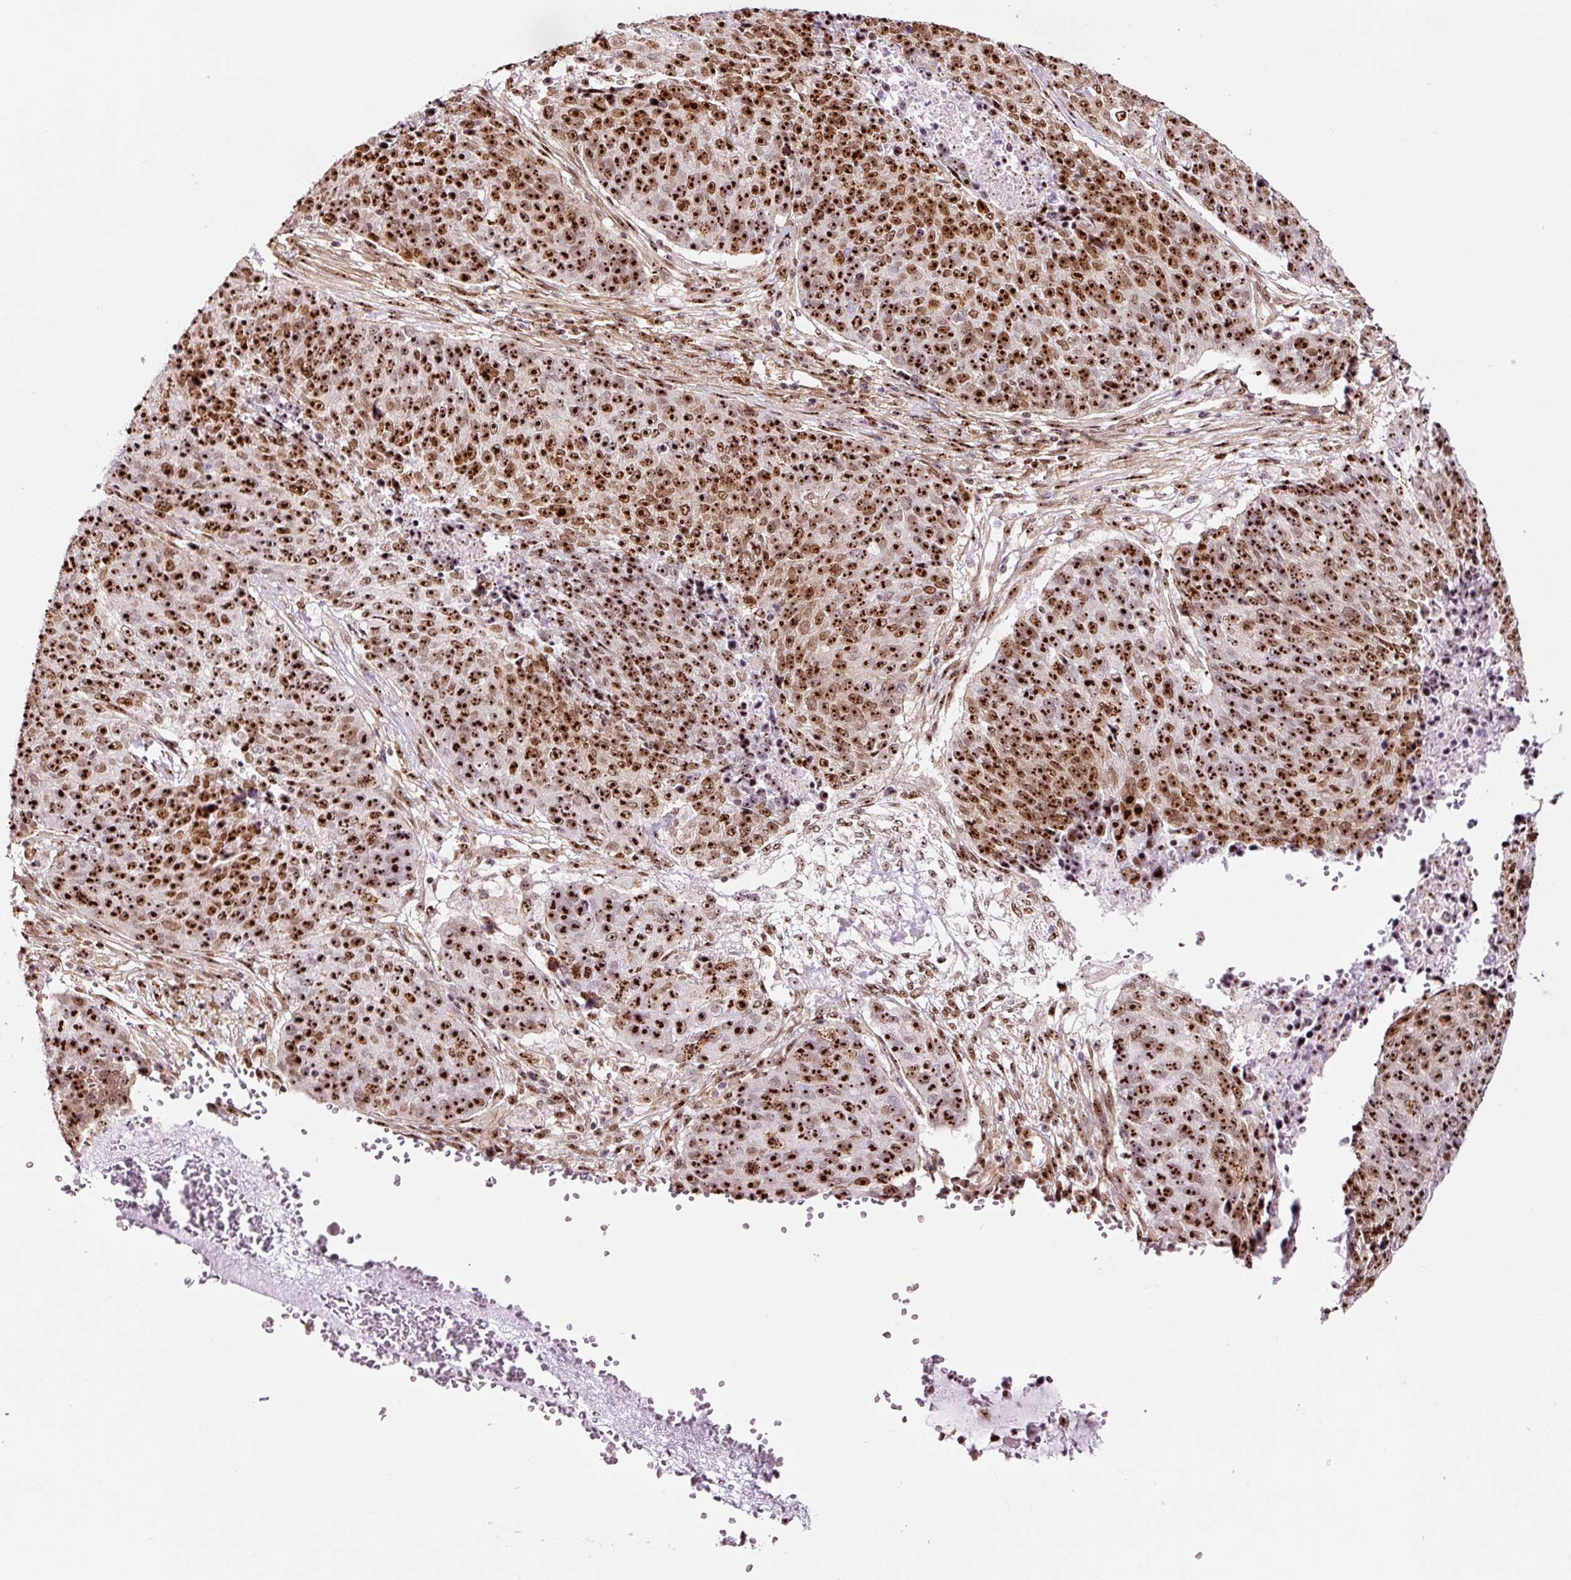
{"staining": {"intensity": "strong", "quantity": ">75%", "location": "nuclear"}, "tissue": "lung cancer", "cell_type": "Tumor cells", "image_type": "cancer", "snomed": [{"axis": "morphology", "description": "Normal tissue, NOS"}, {"axis": "morphology", "description": "Squamous cell carcinoma, NOS"}, {"axis": "topography", "description": "Lymph node"}, {"axis": "topography", "description": "Lung"}], "caption": "Protein analysis of lung squamous cell carcinoma tissue displays strong nuclear expression in about >75% of tumor cells.", "gene": "GNL3", "patient": {"sex": "male", "age": 66}}